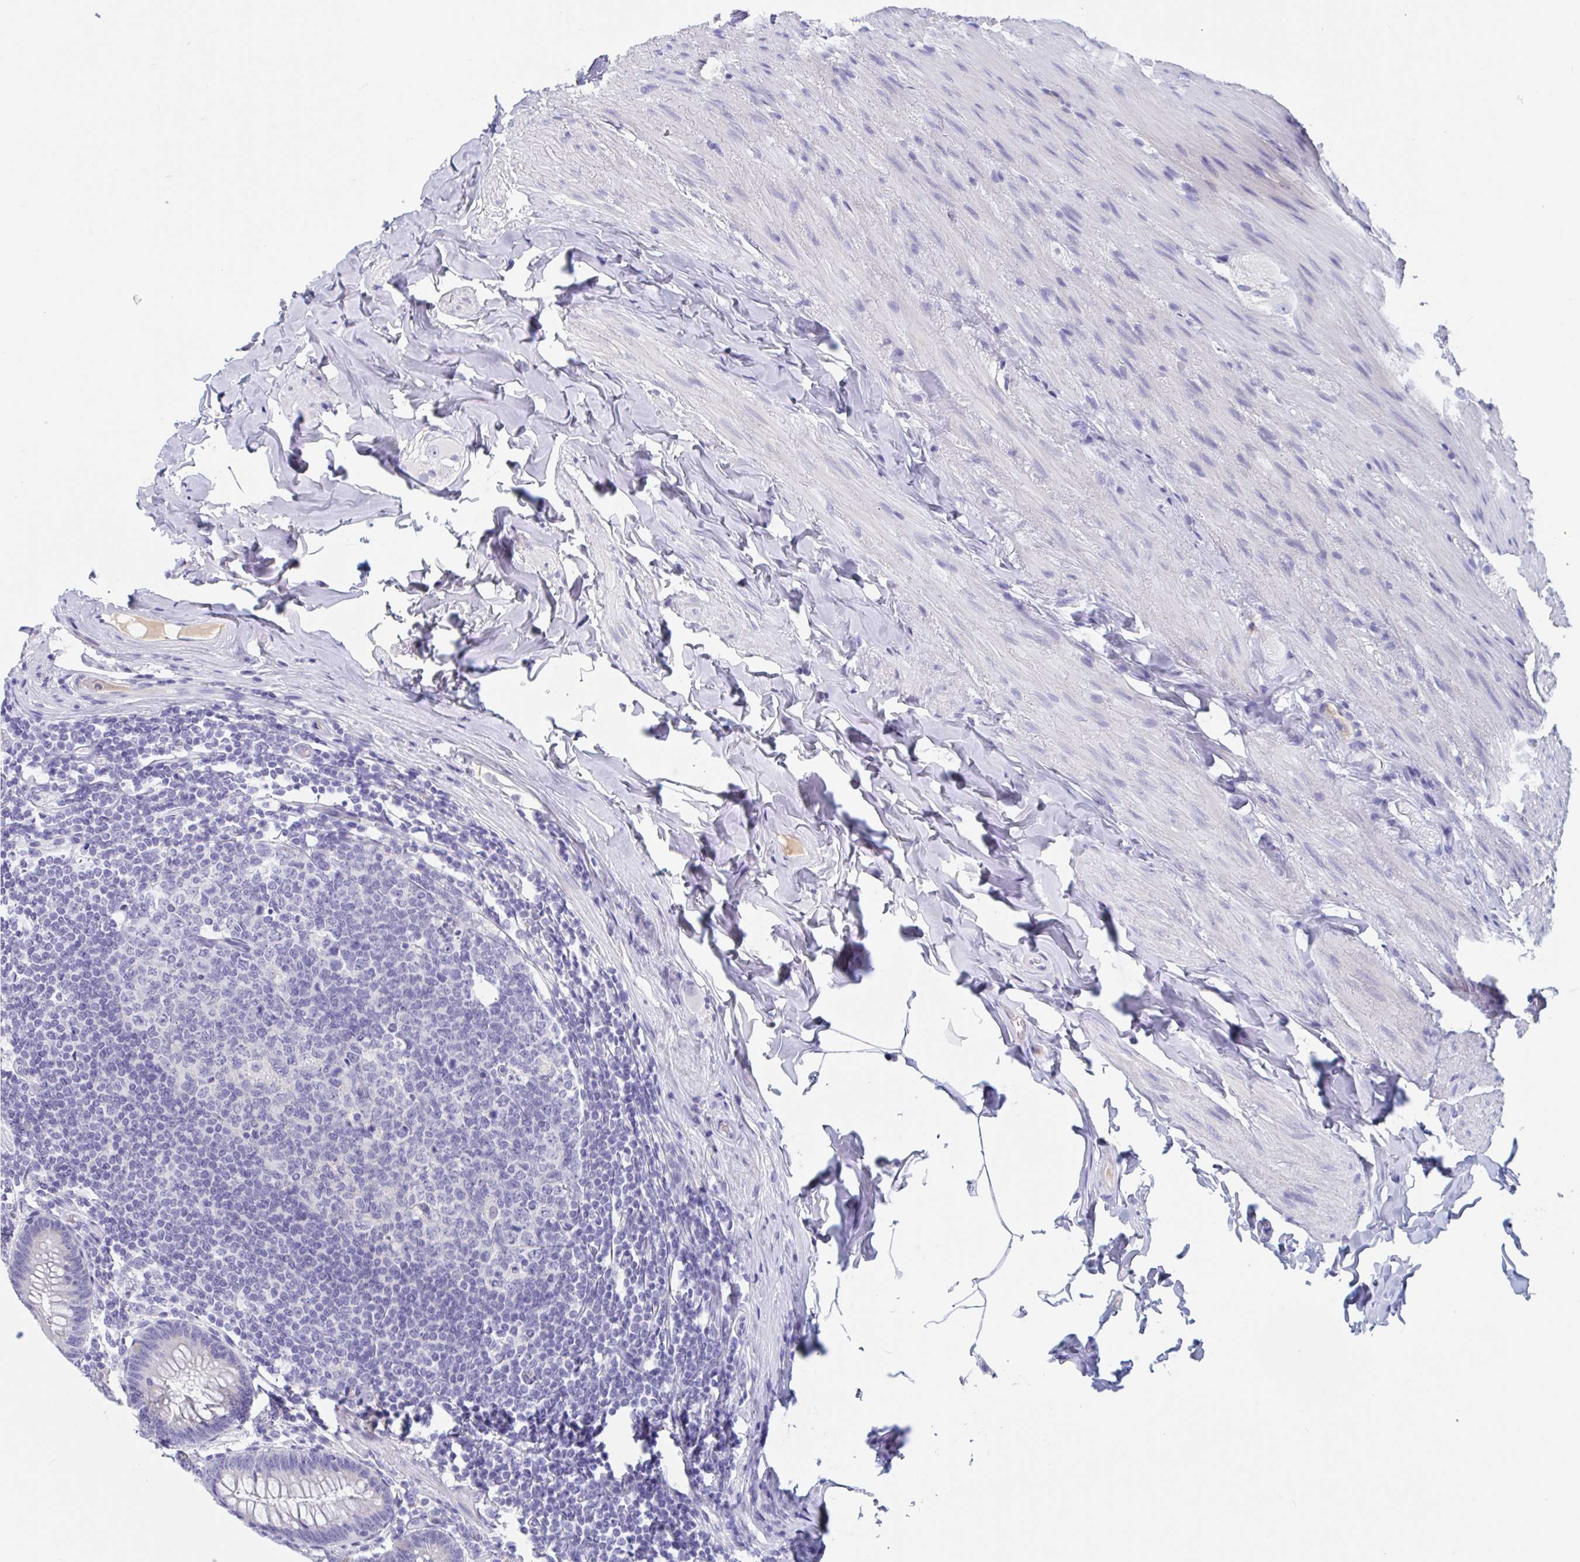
{"staining": {"intensity": "negative", "quantity": "none", "location": "none"}, "tissue": "appendix", "cell_type": "Glandular cells", "image_type": "normal", "snomed": [{"axis": "morphology", "description": "Normal tissue, NOS"}, {"axis": "topography", "description": "Appendix"}], "caption": "IHC micrograph of normal appendix stained for a protein (brown), which shows no staining in glandular cells.", "gene": "ZNHIT2", "patient": {"sex": "male", "age": 71}}